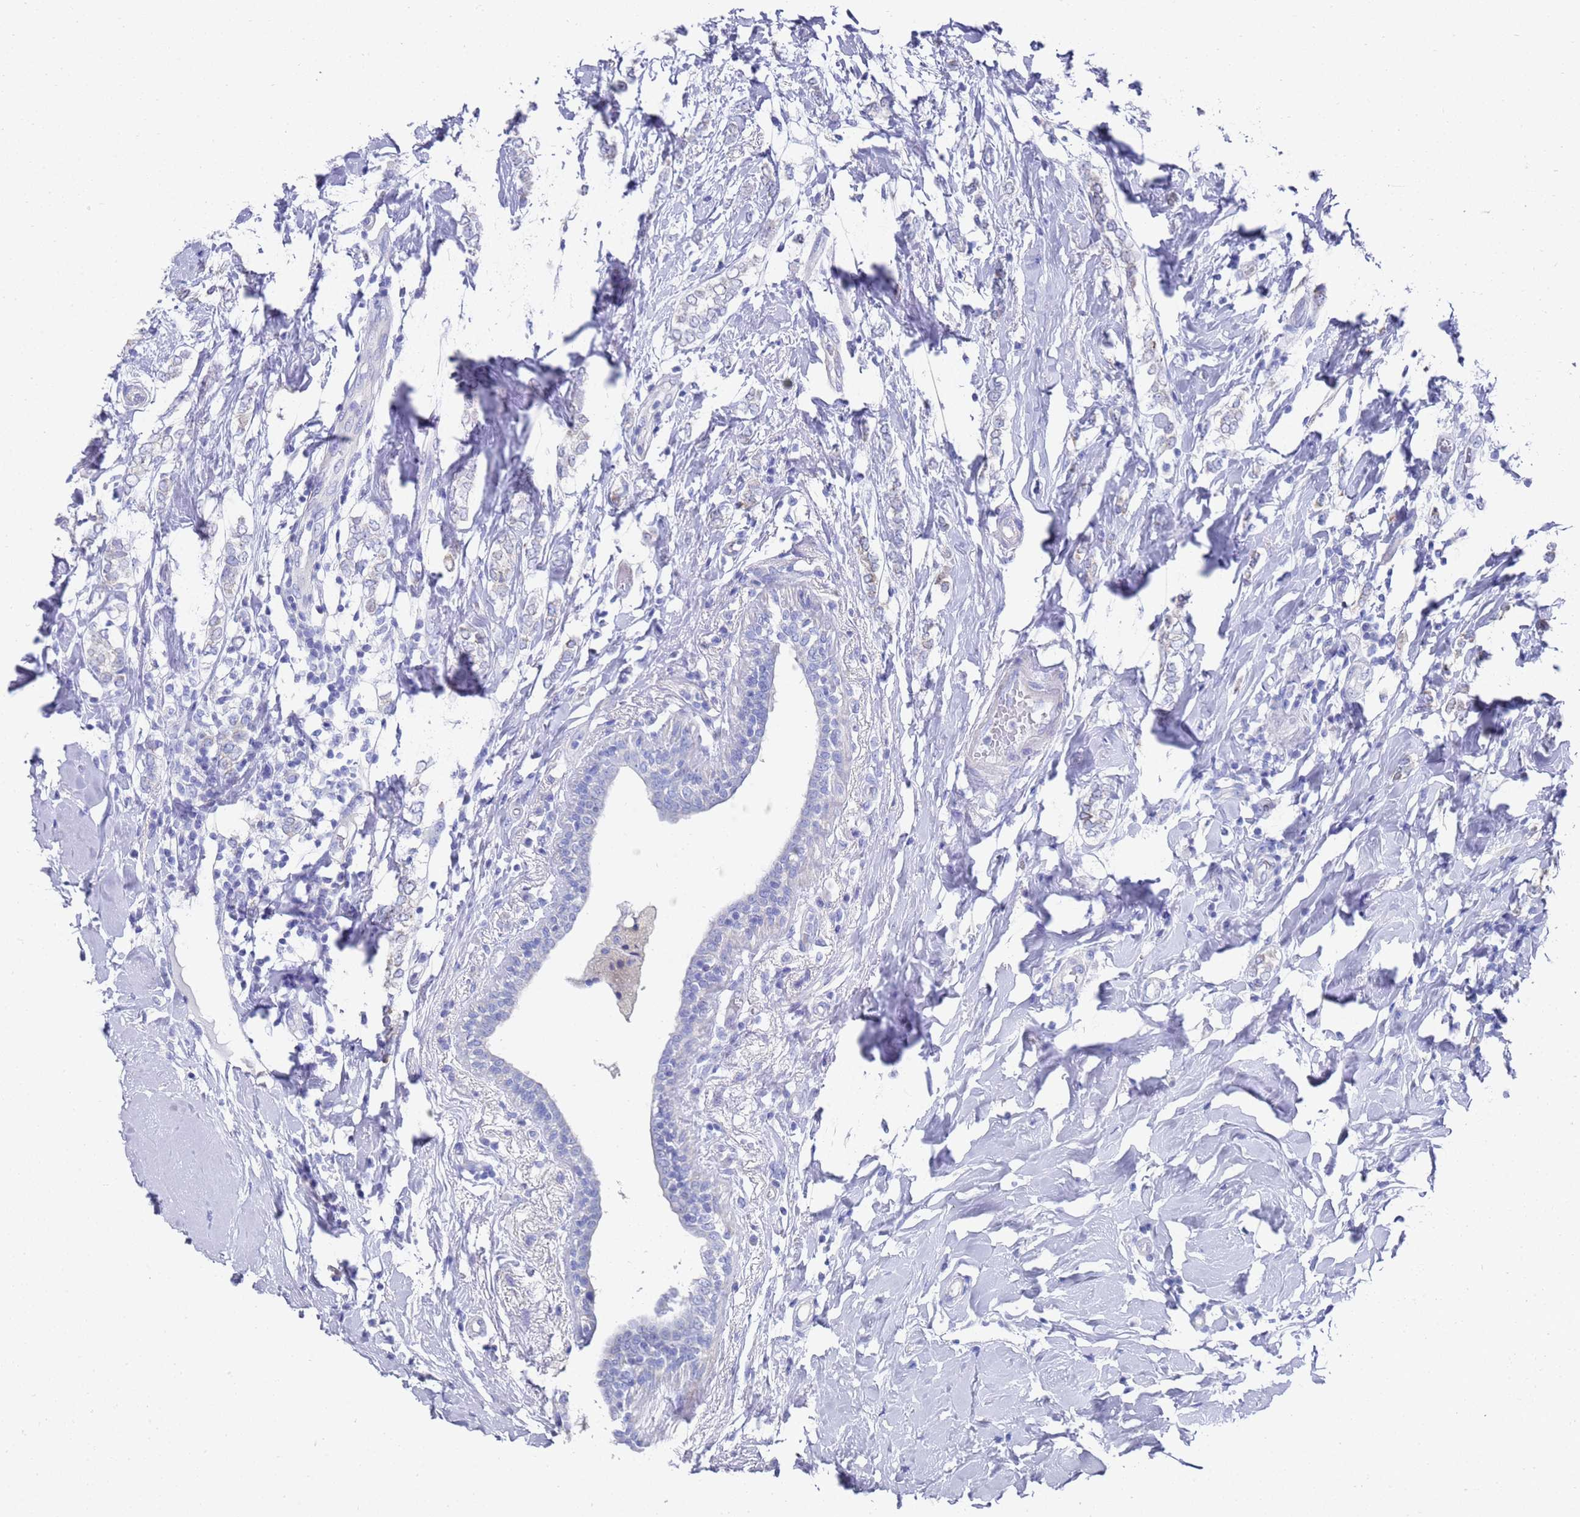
{"staining": {"intensity": "negative", "quantity": "none", "location": "none"}, "tissue": "breast cancer", "cell_type": "Tumor cells", "image_type": "cancer", "snomed": [{"axis": "morphology", "description": "Normal tissue, NOS"}, {"axis": "morphology", "description": "Lobular carcinoma"}, {"axis": "topography", "description": "Breast"}], "caption": "Breast cancer was stained to show a protein in brown. There is no significant expression in tumor cells.", "gene": "SCAPER", "patient": {"sex": "female", "age": 47}}